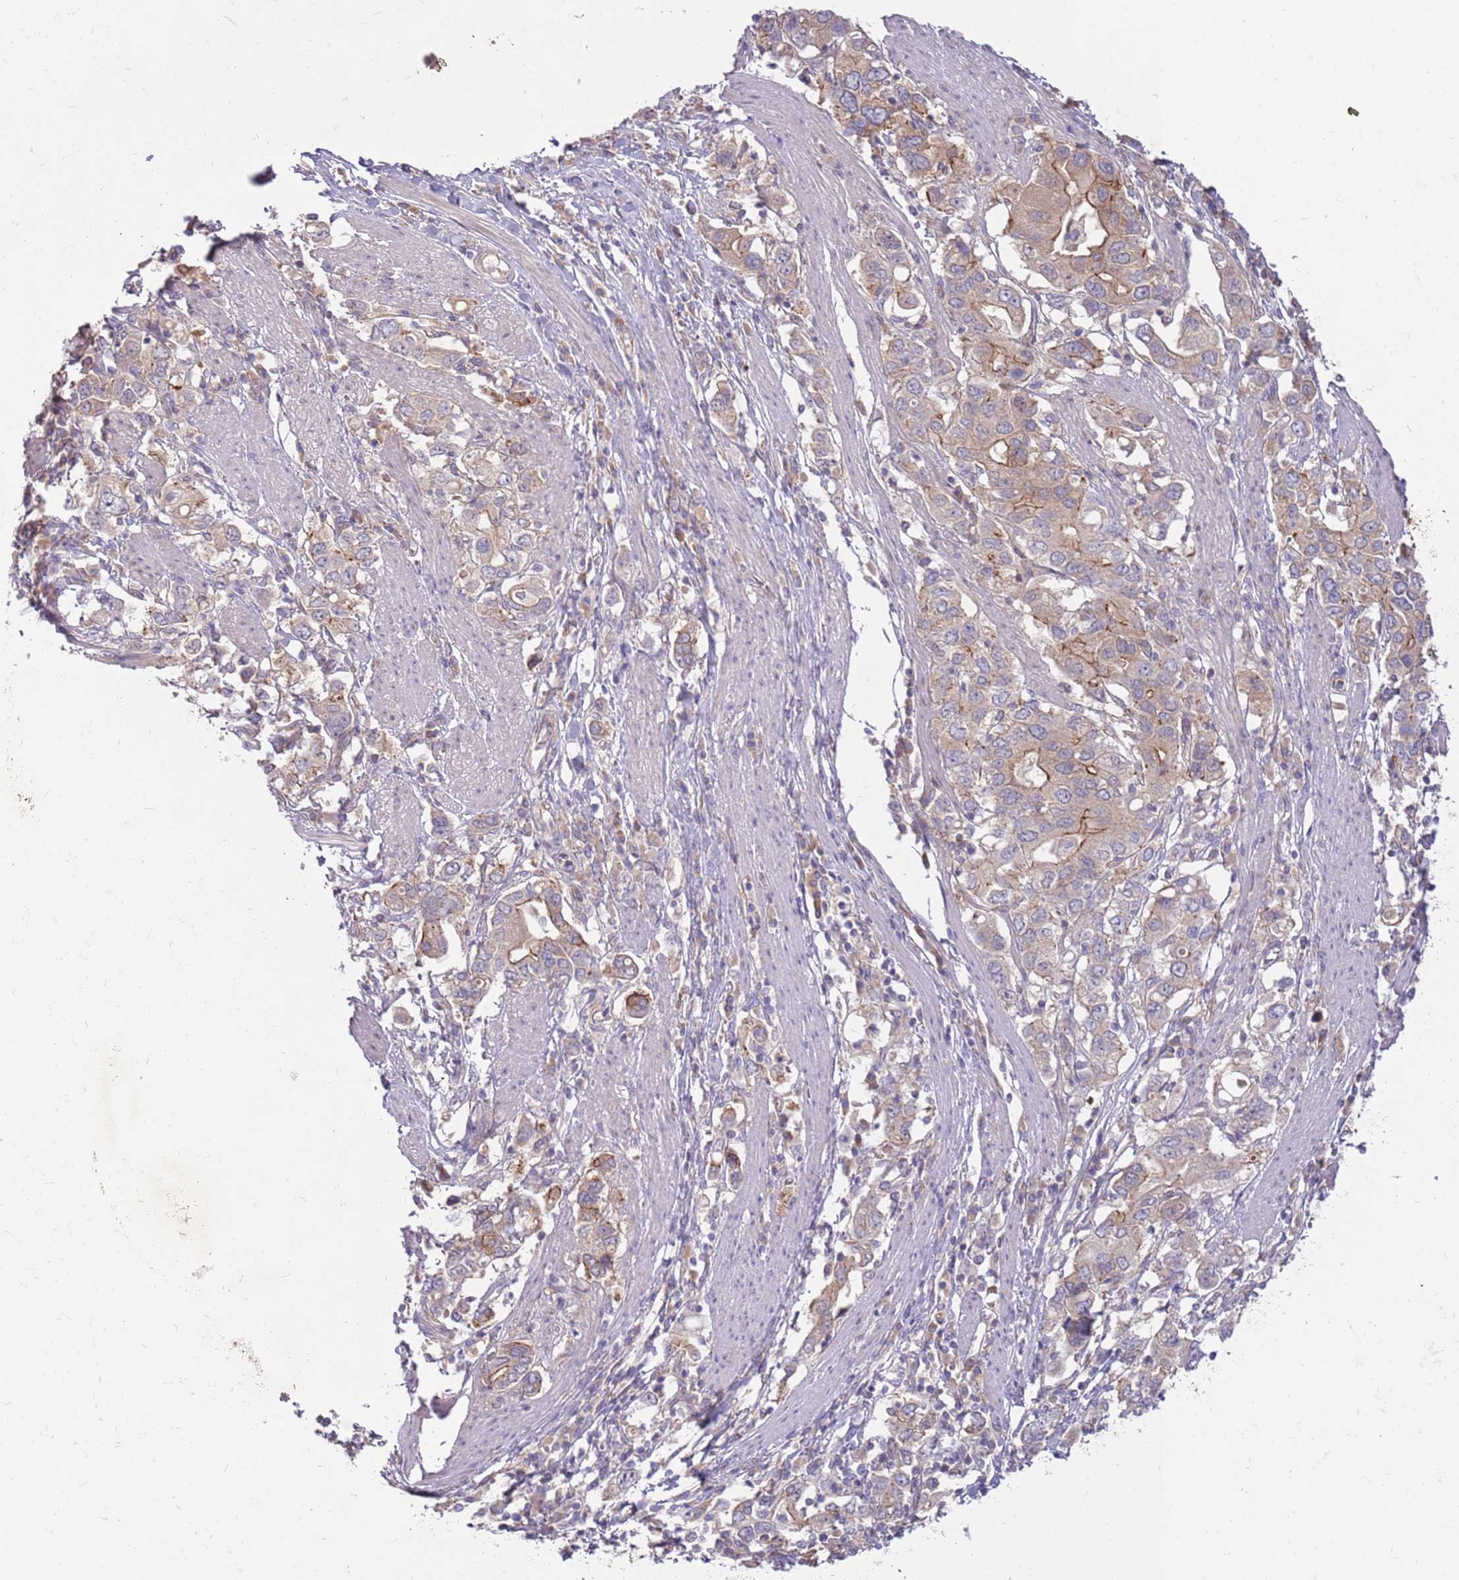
{"staining": {"intensity": "moderate", "quantity": "25%-75%", "location": "cytoplasmic/membranous"}, "tissue": "stomach cancer", "cell_type": "Tumor cells", "image_type": "cancer", "snomed": [{"axis": "morphology", "description": "Adenocarcinoma, NOS"}, {"axis": "topography", "description": "Stomach, upper"}, {"axis": "topography", "description": "Stomach"}], "caption": "DAB (3,3'-diaminobenzidine) immunohistochemical staining of stomach cancer (adenocarcinoma) exhibits moderate cytoplasmic/membranous protein positivity in about 25%-75% of tumor cells.", "gene": "SAV1", "patient": {"sex": "male", "age": 62}}